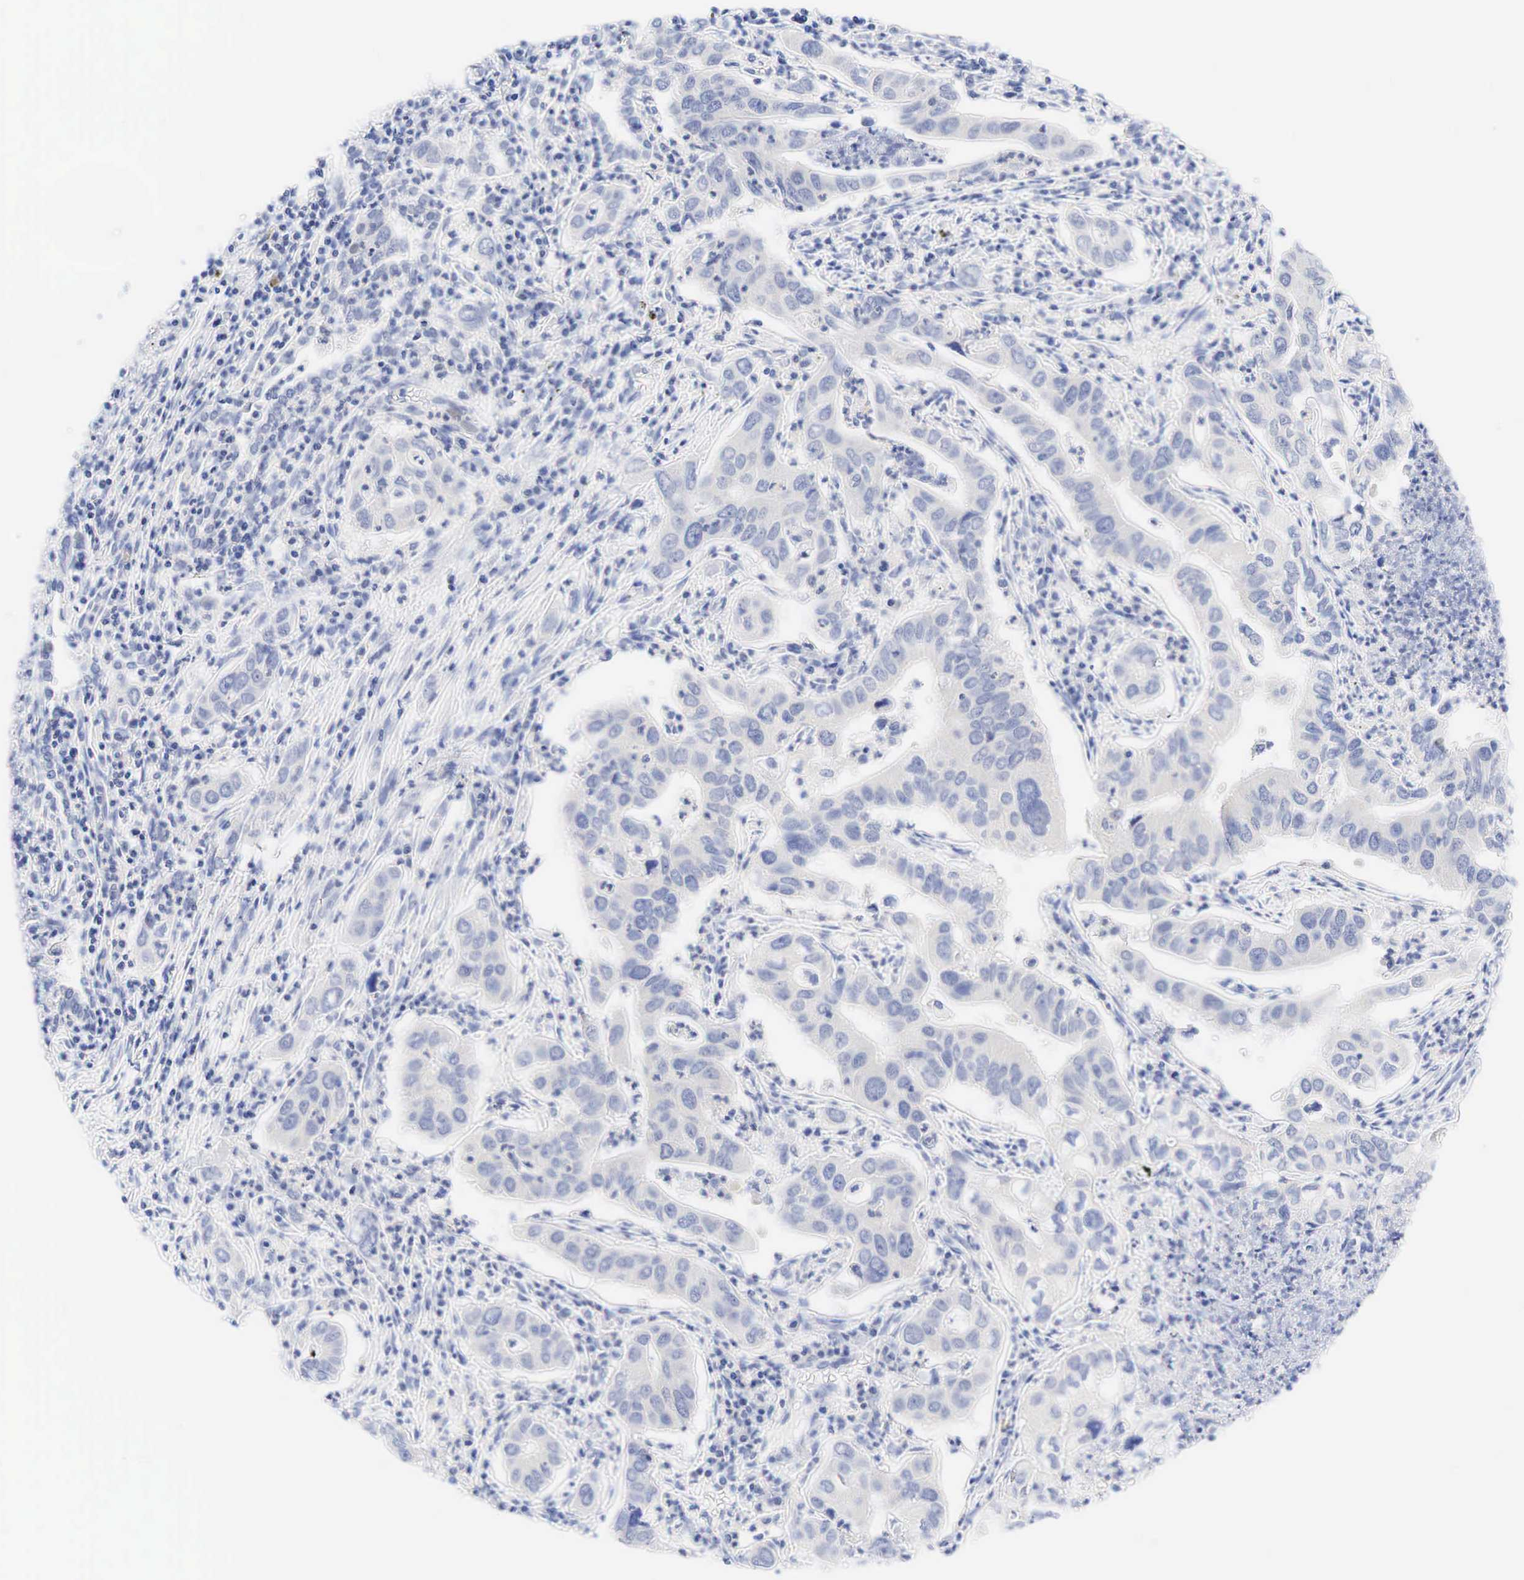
{"staining": {"intensity": "negative", "quantity": "none", "location": "none"}, "tissue": "lung cancer", "cell_type": "Tumor cells", "image_type": "cancer", "snomed": [{"axis": "morphology", "description": "Adenocarcinoma, NOS"}, {"axis": "topography", "description": "Lung"}], "caption": "DAB immunohistochemical staining of lung cancer reveals no significant positivity in tumor cells. (Immunohistochemistry, brightfield microscopy, high magnification).", "gene": "AR", "patient": {"sex": "male", "age": 48}}